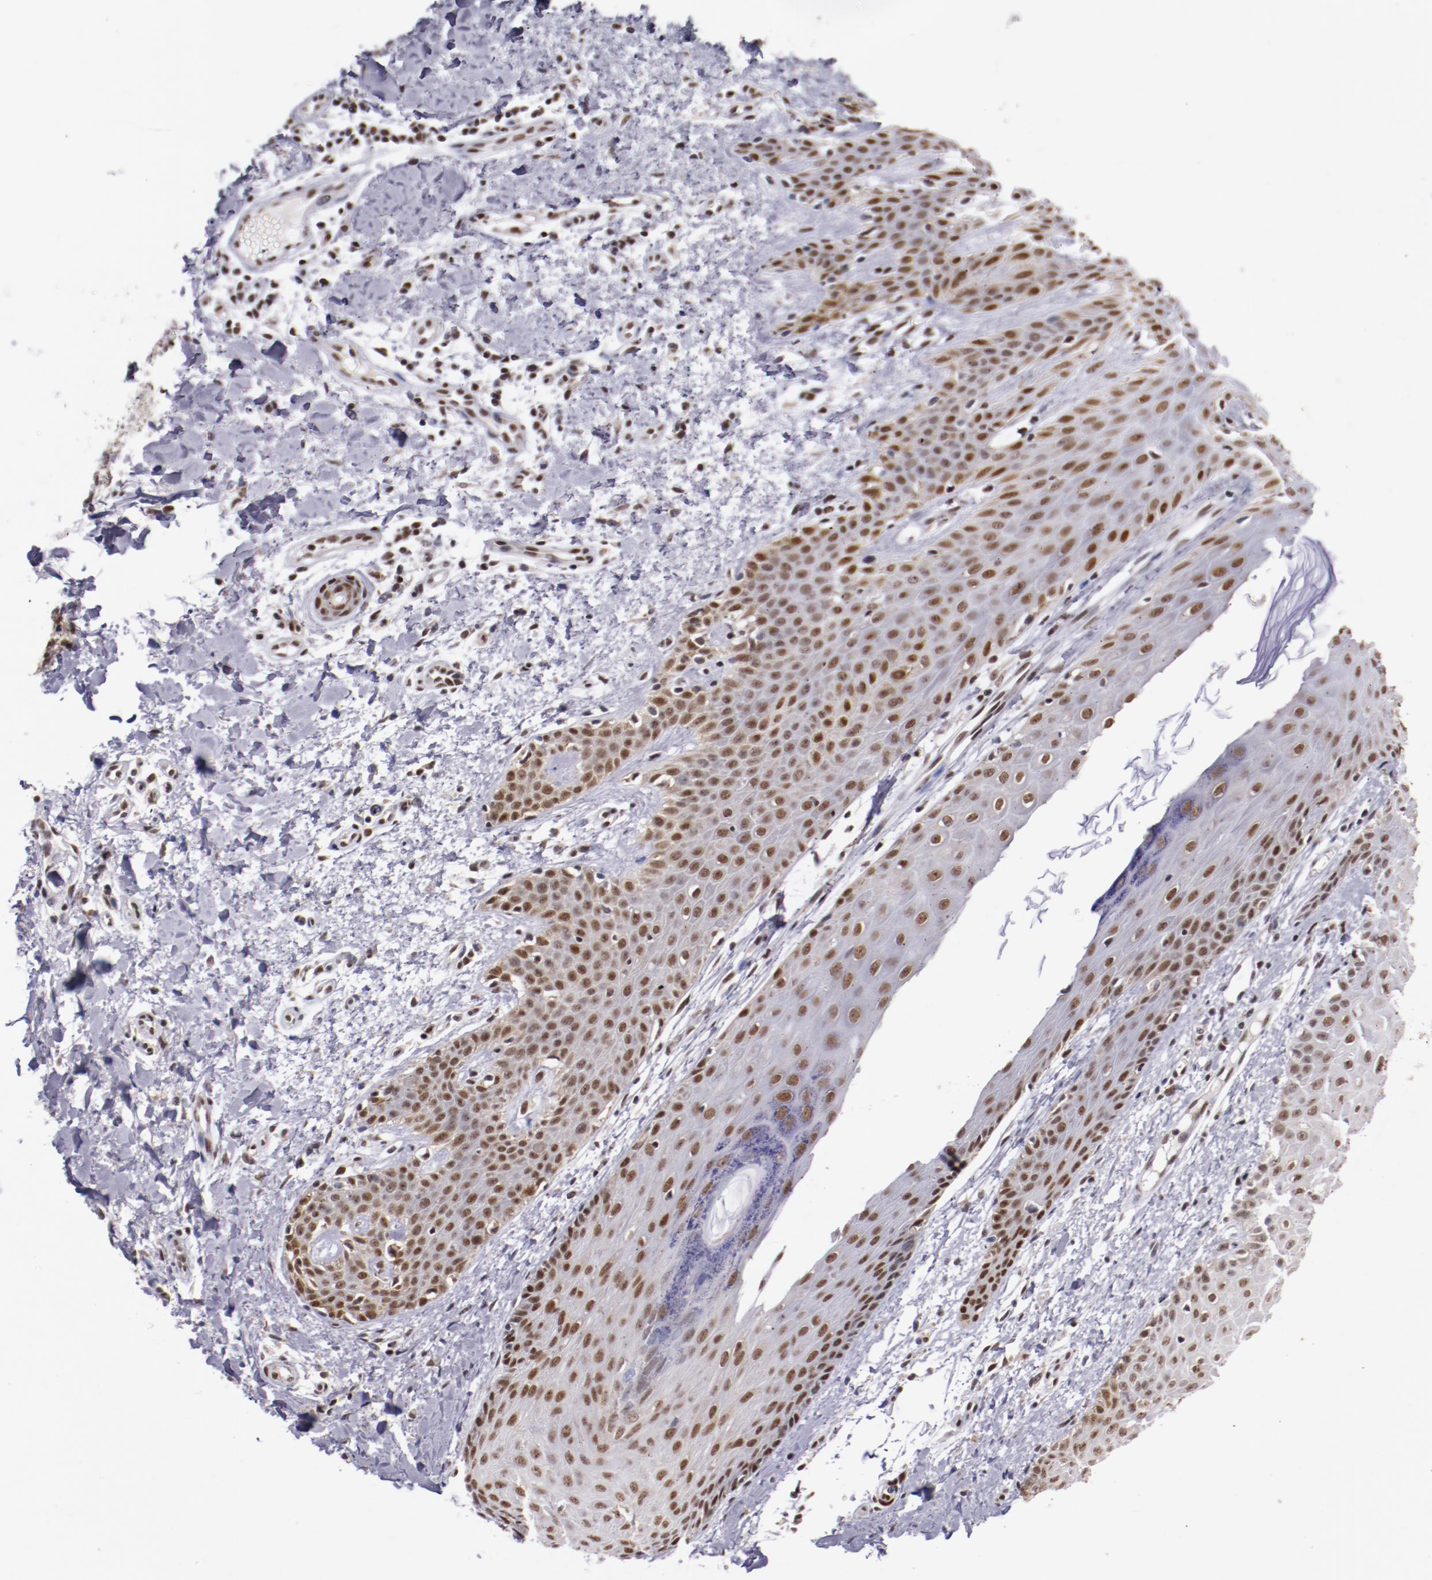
{"staining": {"intensity": "moderate", "quantity": ">75%", "location": "nuclear"}, "tissue": "skin cancer", "cell_type": "Tumor cells", "image_type": "cancer", "snomed": [{"axis": "morphology", "description": "Basal cell carcinoma"}, {"axis": "topography", "description": "Skin"}], "caption": "IHC staining of basal cell carcinoma (skin), which reveals medium levels of moderate nuclear staining in approximately >75% of tumor cells indicating moderate nuclear protein positivity. The staining was performed using DAB (brown) for protein detection and nuclei were counterstained in hematoxylin (blue).", "gene": "SRF", "patient": {"sex": "male", "age": 67}}